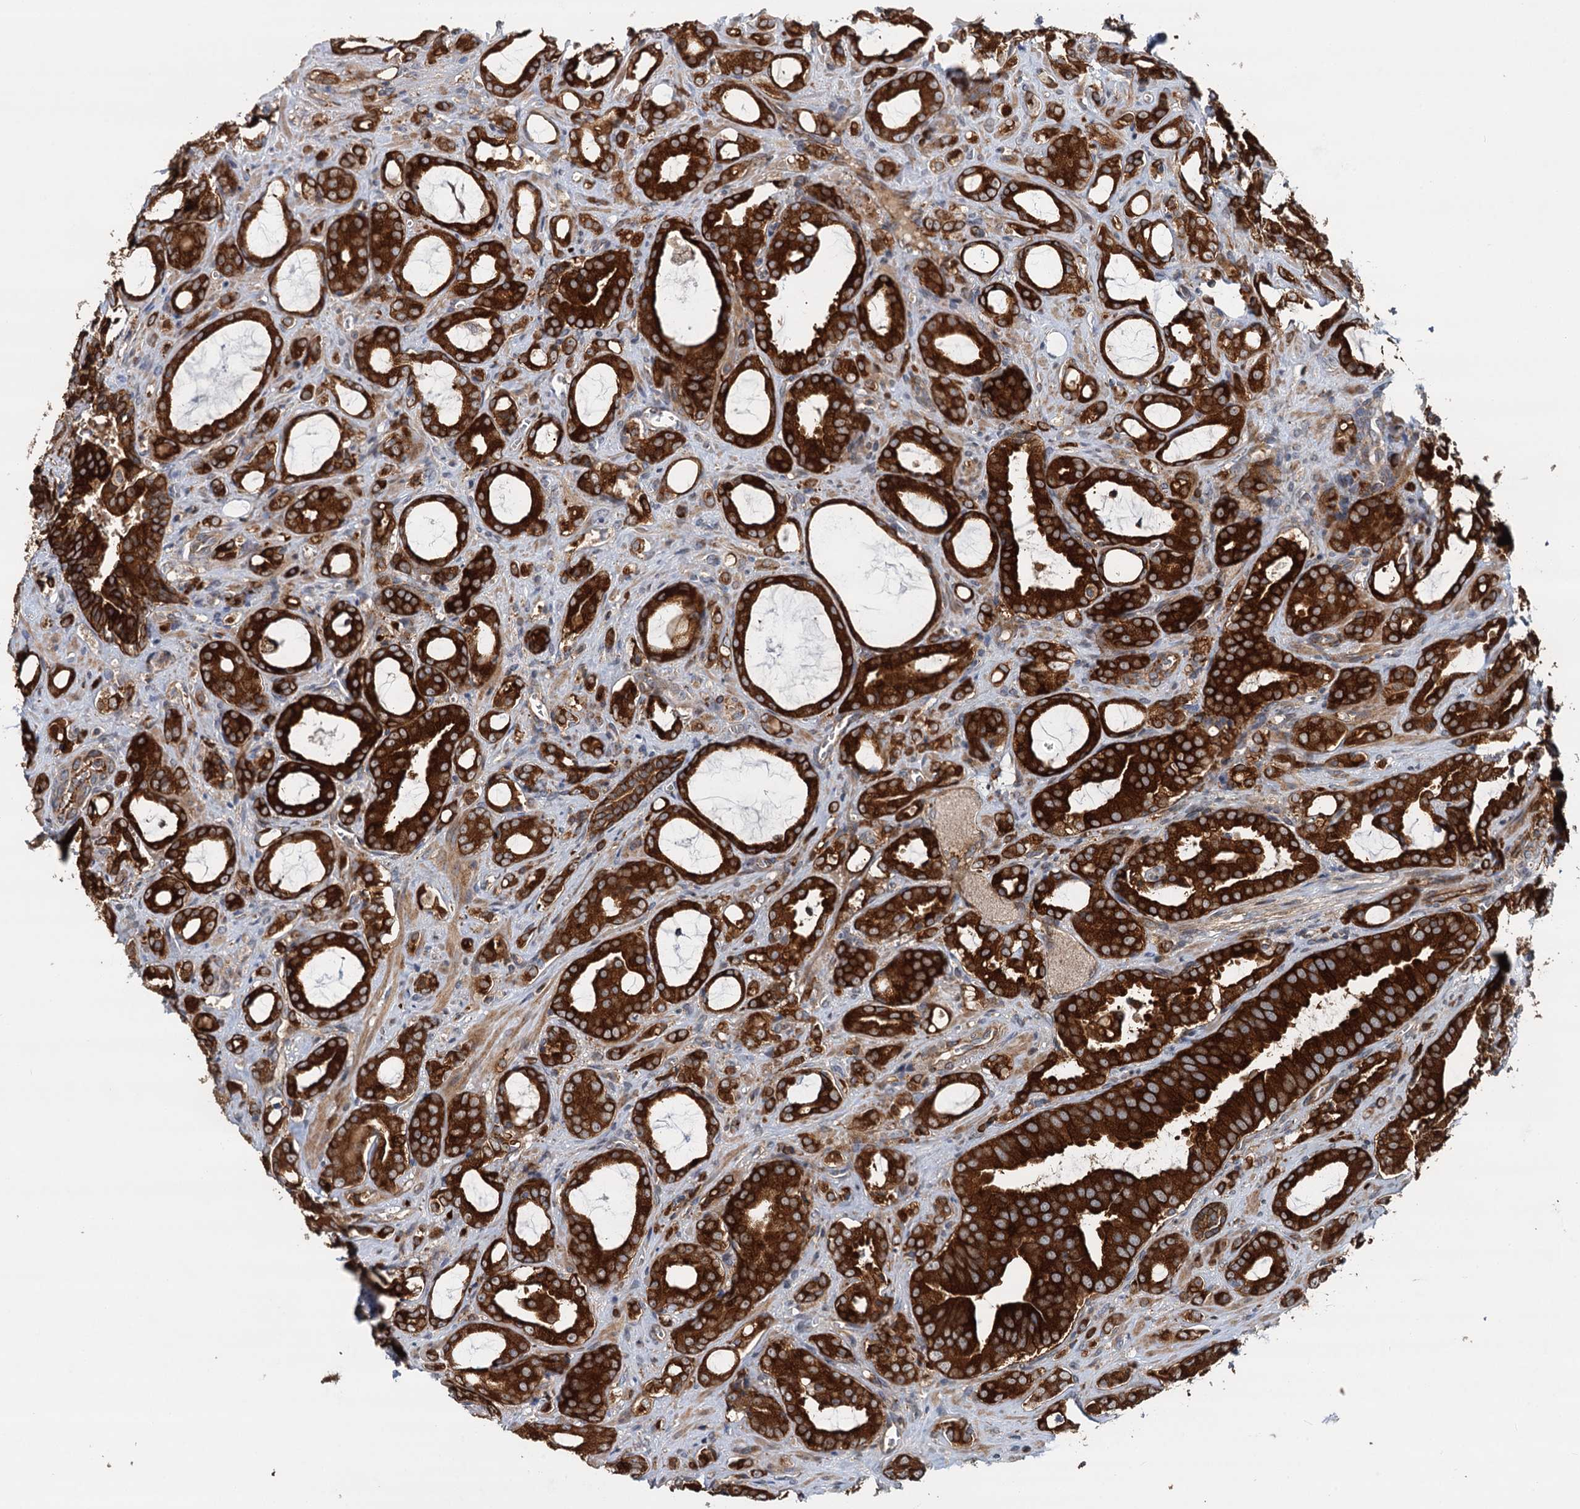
{"staining": {"intensity": "strong", "quantity": ">75%", "location": "cytoplasmic/membranous"}, "tissue": "prostate cancer", "cell_type": "Tumor cells", "image_type": "cancer", "snomed": [{"axis": "morphology", "description": "Adenocarcinoma, High grade"}, {"axis": "topography", "description": "Prostate"}], "caption": "This is an image of immunohistochemistry (IHC) staining of prostate cancer, which shows strong positivity in the cytoplasmic/membranous of tumor cells.", "gene": "LRRK2", "patient": {"sex": "male", "age": 72}}